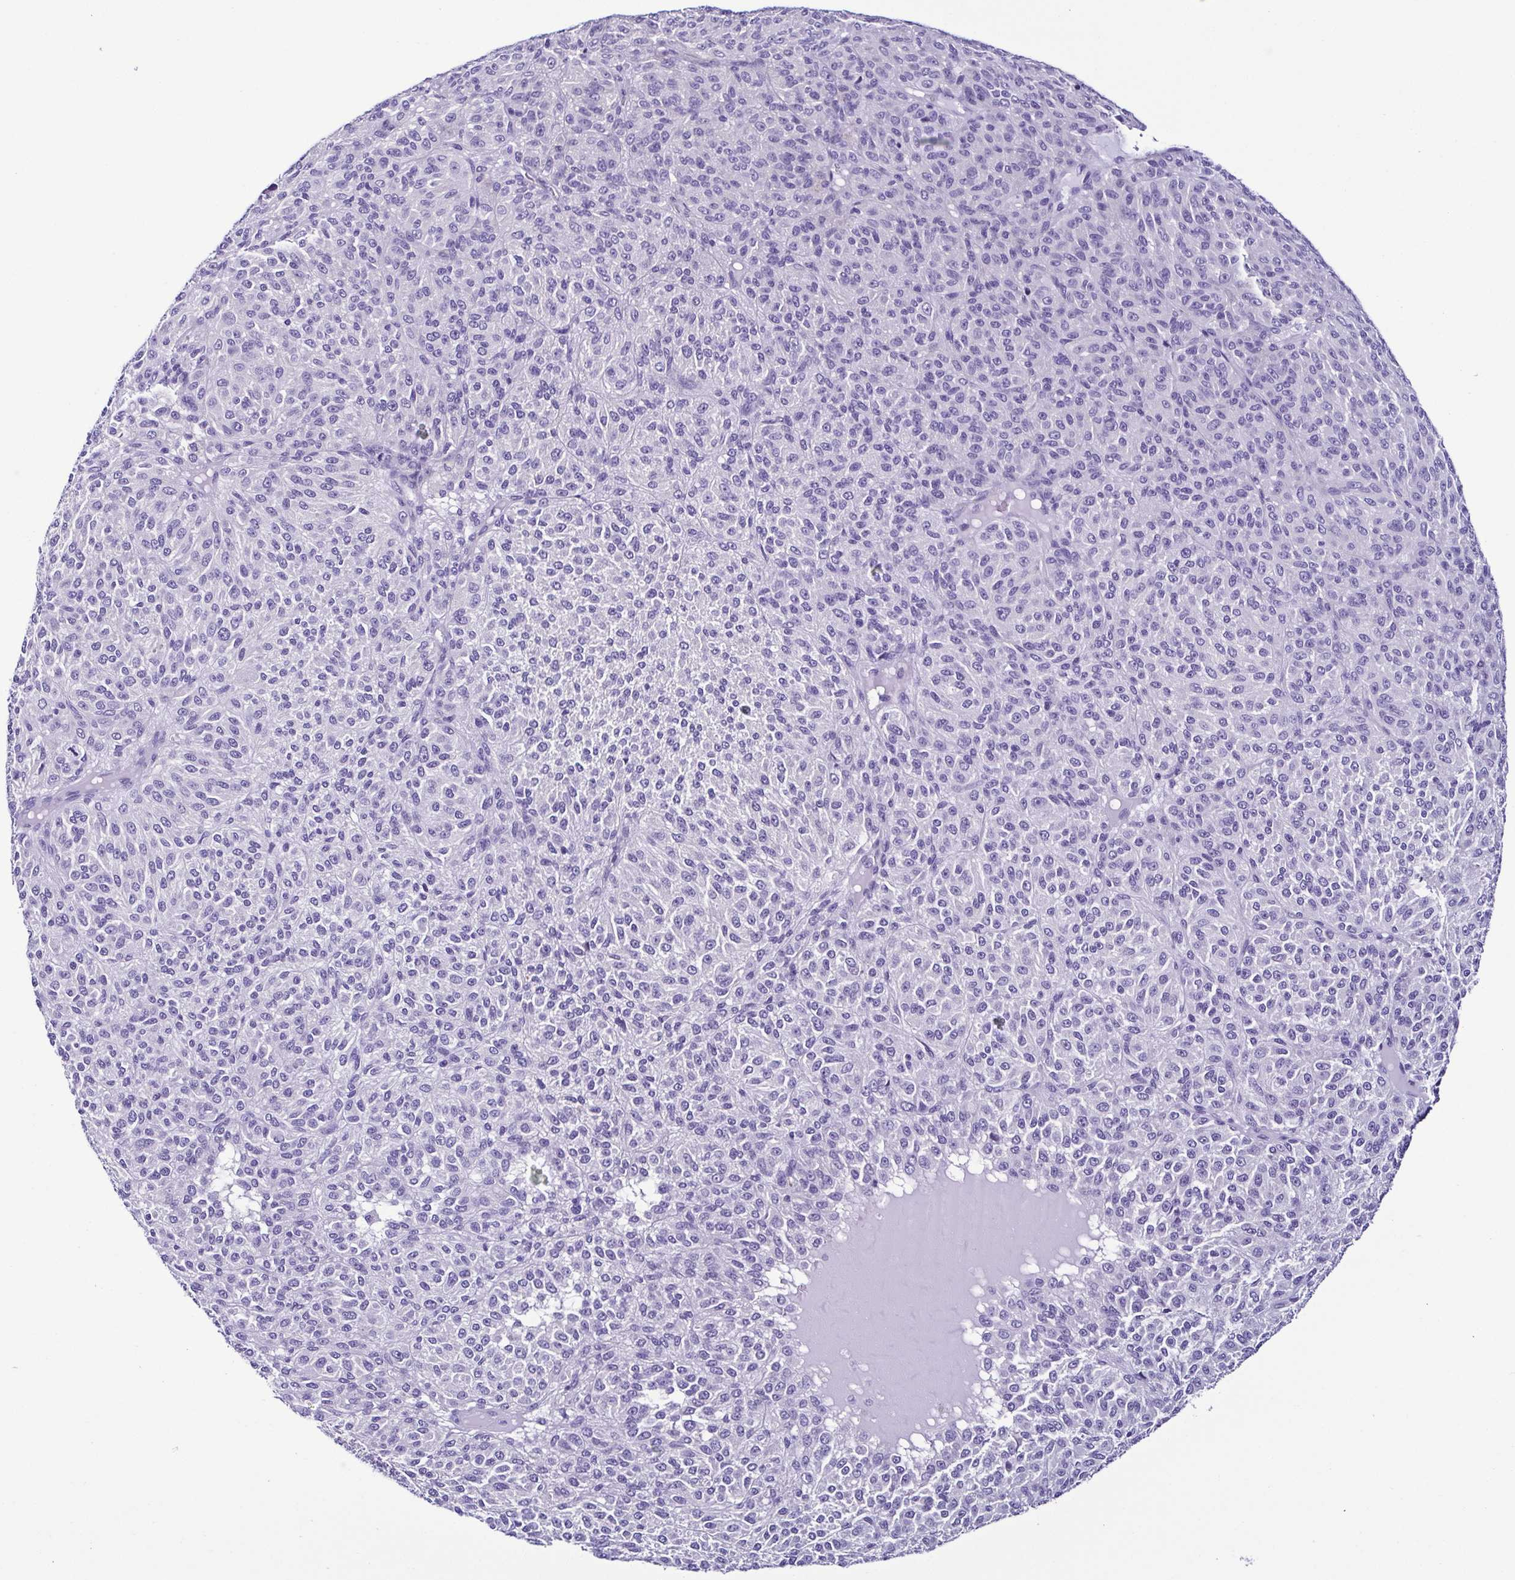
{"staining": {"intensity": "negative", "quantity": "none", "location": "none"}, "tissue": "melanoma", "cell_type": "Tumor cells", "image_type": "cancer", "snomed": [{"axis": "morphology", "description": "Malignant melanoma, Metastatic site"}, {"axis": "topography", "description": "Brain"}], "caption": "A photomicrograph of malignant melanoma (metastatic site) stained for a protein reveals no brown staining in tumor cells.", "gene": "SRL", "patient": {"sex": "female", "age": 56}}